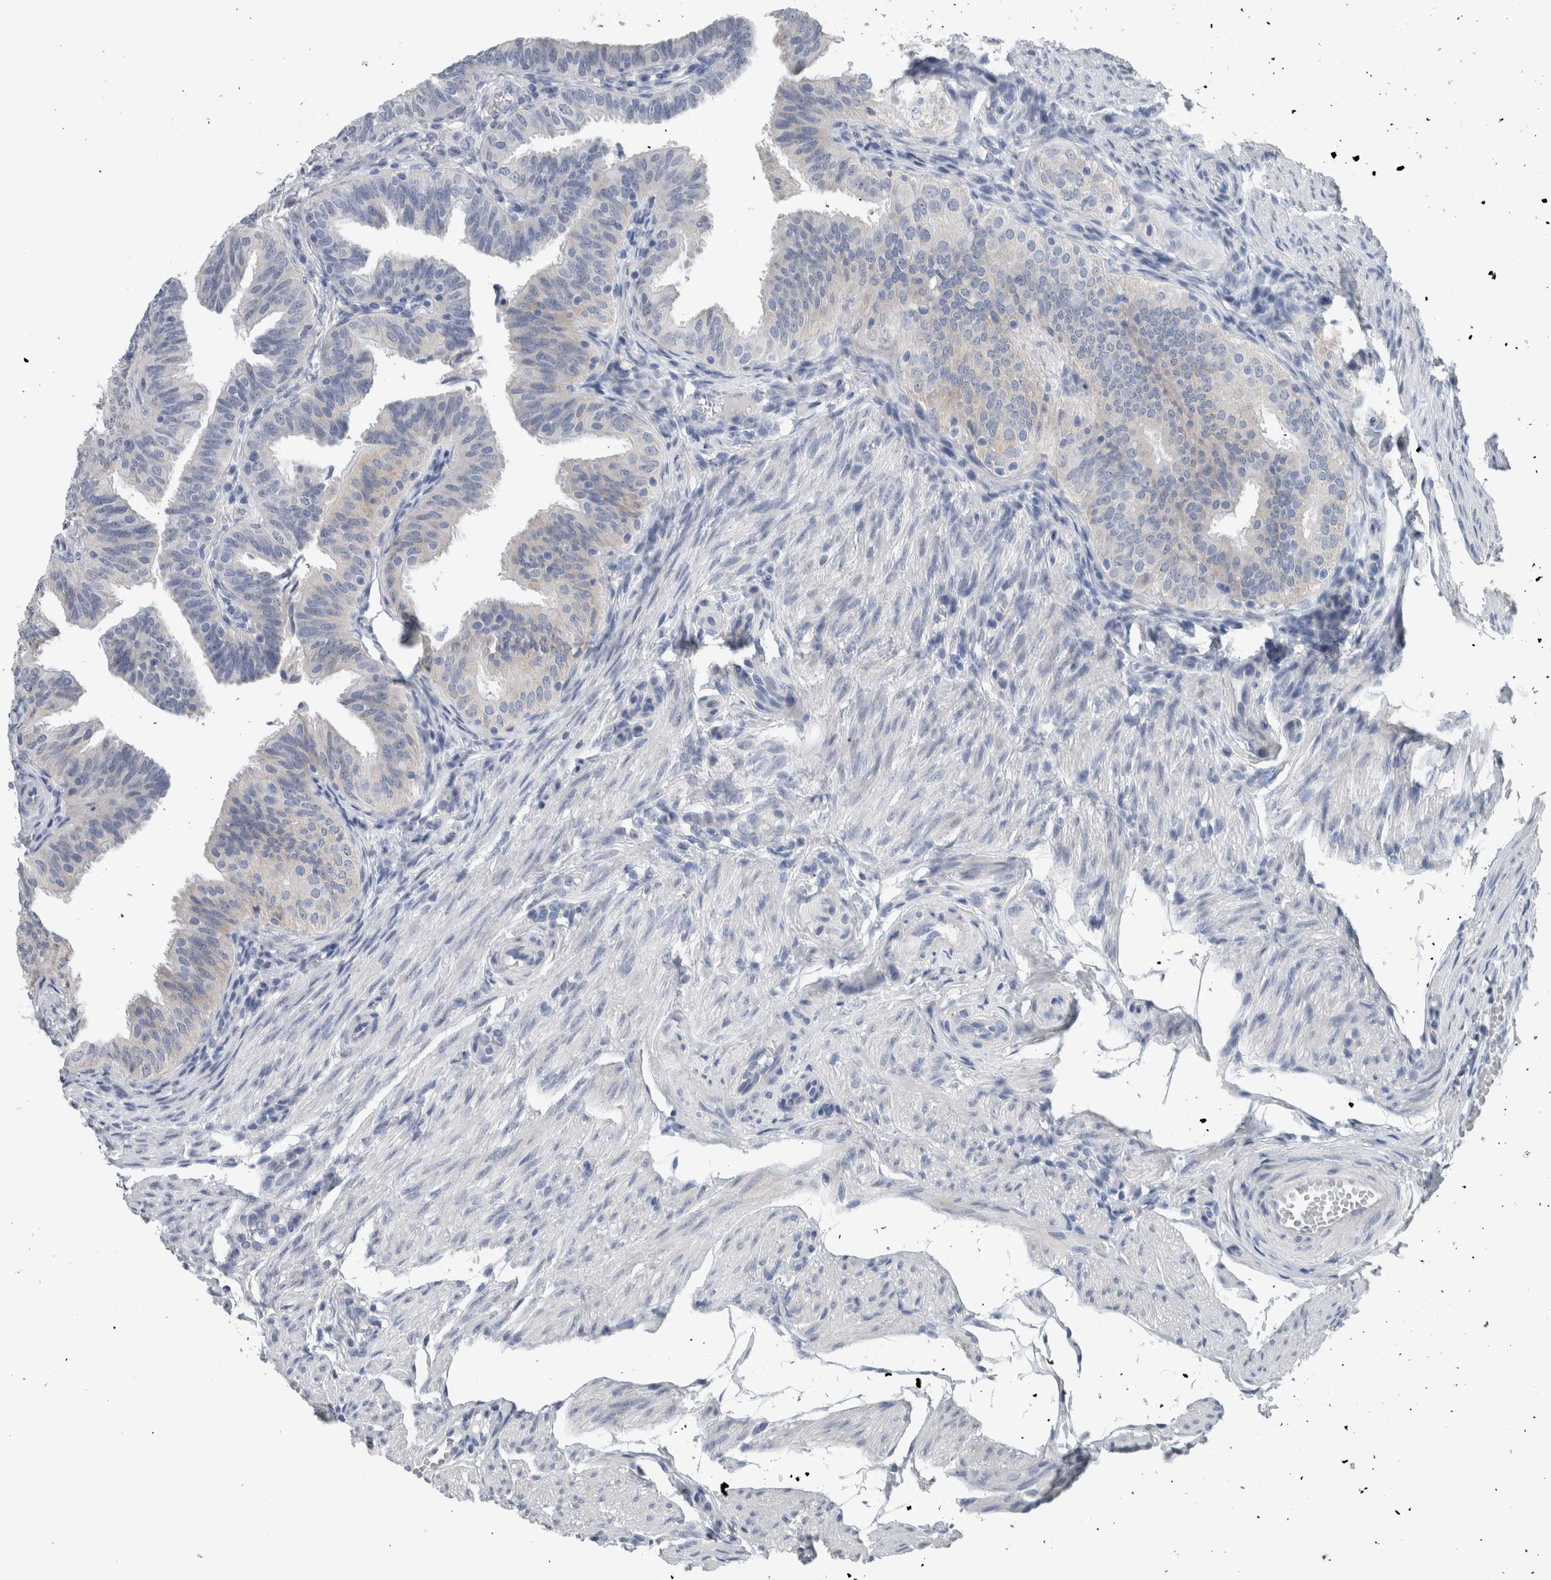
{"staining": {"intensity": "negative", "quantity": "none", "location": "none"}, "tissue": "fallopian tube", "cell_type": "Glandular cells", "image_type": "normal", "snomed": [{"axis": "morphology", "description": "Normal tissue, NOS"}, {"axis": "topography", "description": "Fallopian tube"}], "caption": "DAB (3,3'-diaminobenzidine) immunohistochemical staining of unremarkable fallopian tube reveals no significant staining in glandular cells.", "gene": "CRNN", "patient": {"sex": "female", "age": 35}}